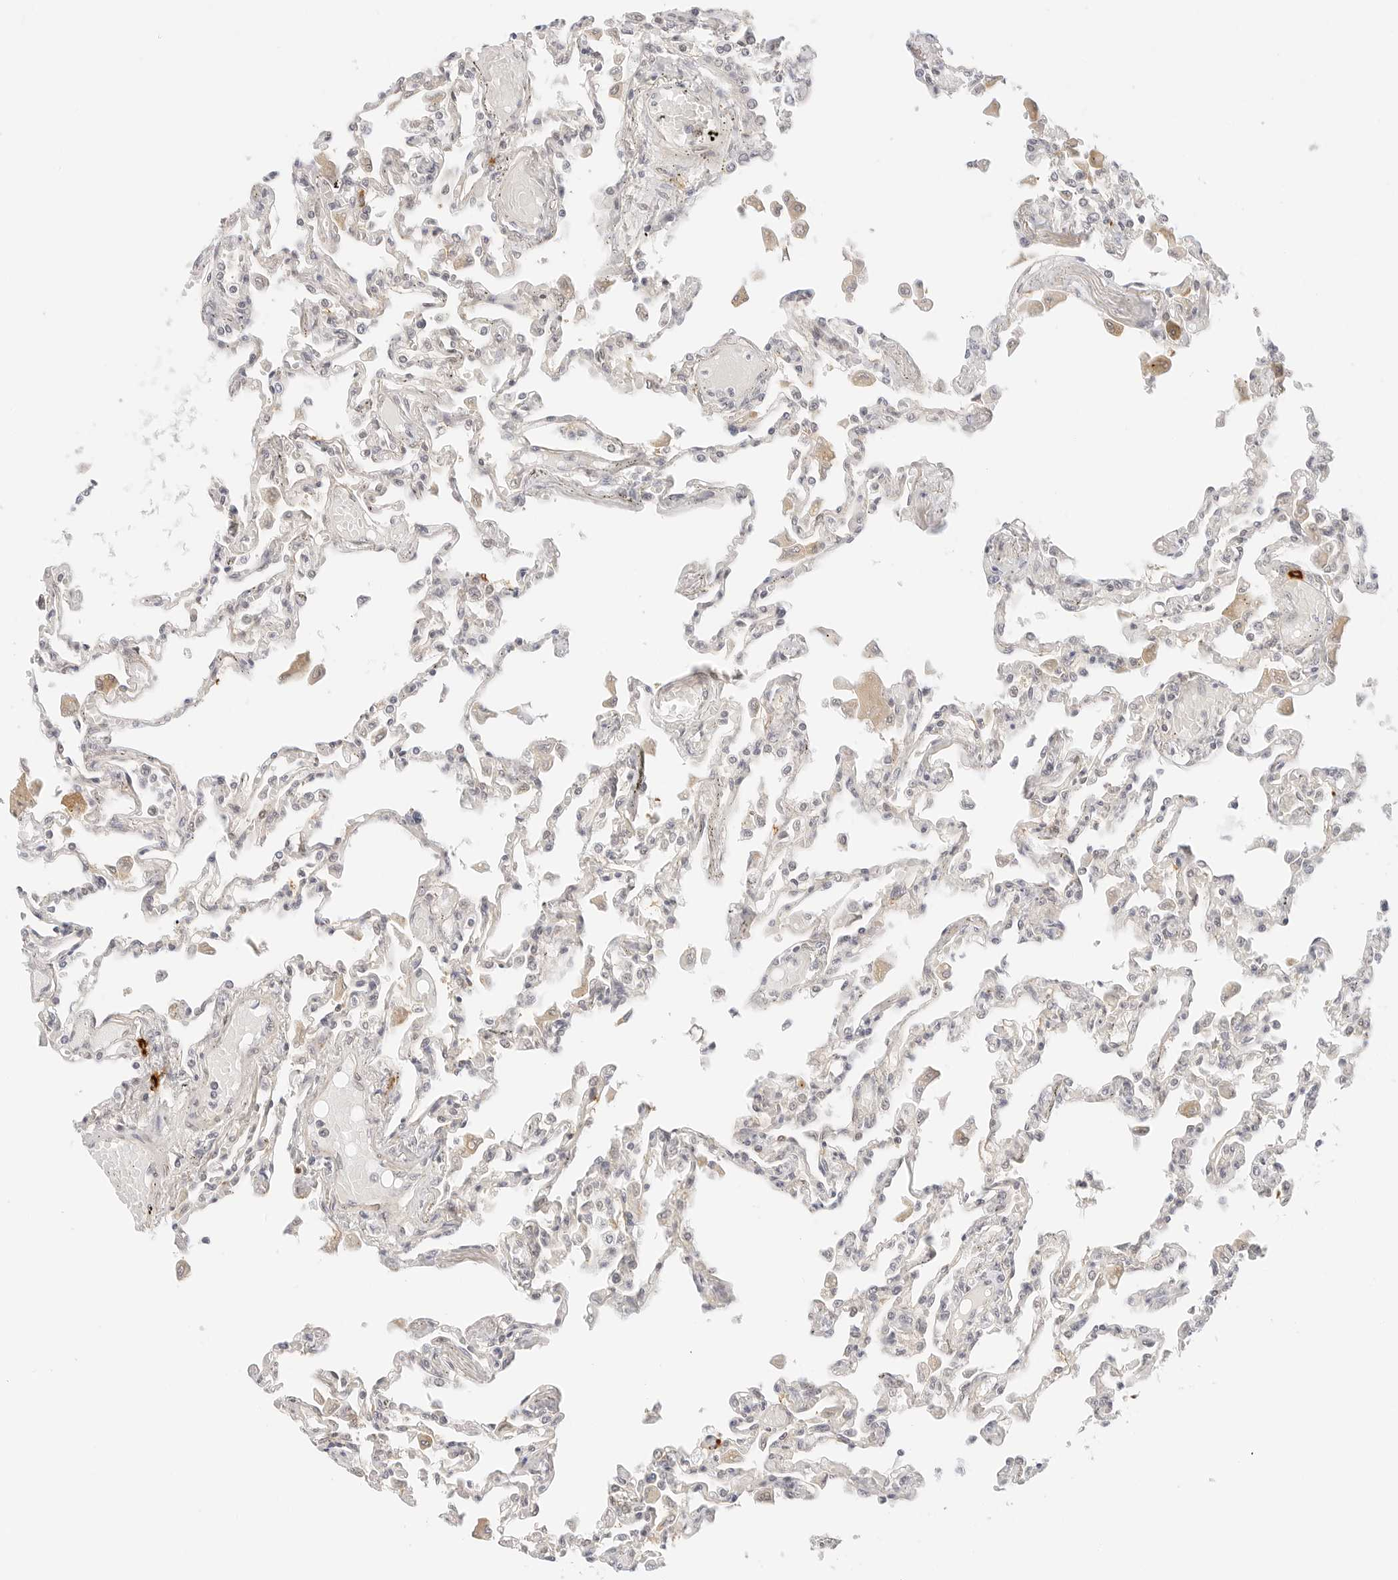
{"staining": {"intensity": "weak", "quantity": "25%-75%", "location": "cytoplasmic/membranous"}, "tissue": "lung", "cell_type": "Alveolar cells", "image_type": "normal", "snomed": [{"axis": "morphology", "description": "Normal tissue, NOS"}, {"axis": "topography", "description": "Bronchus"}, {"axis": "topography", "description": "Lung"}], "caption": "Brown immunohistochemical staining in benign lung demonstrates weak cytoplasmic/membranous positivity in approximately 25%-75% of alveolar cells.", "gene": "TEKT2", "patient": {"sex": "female", "age": 49}}